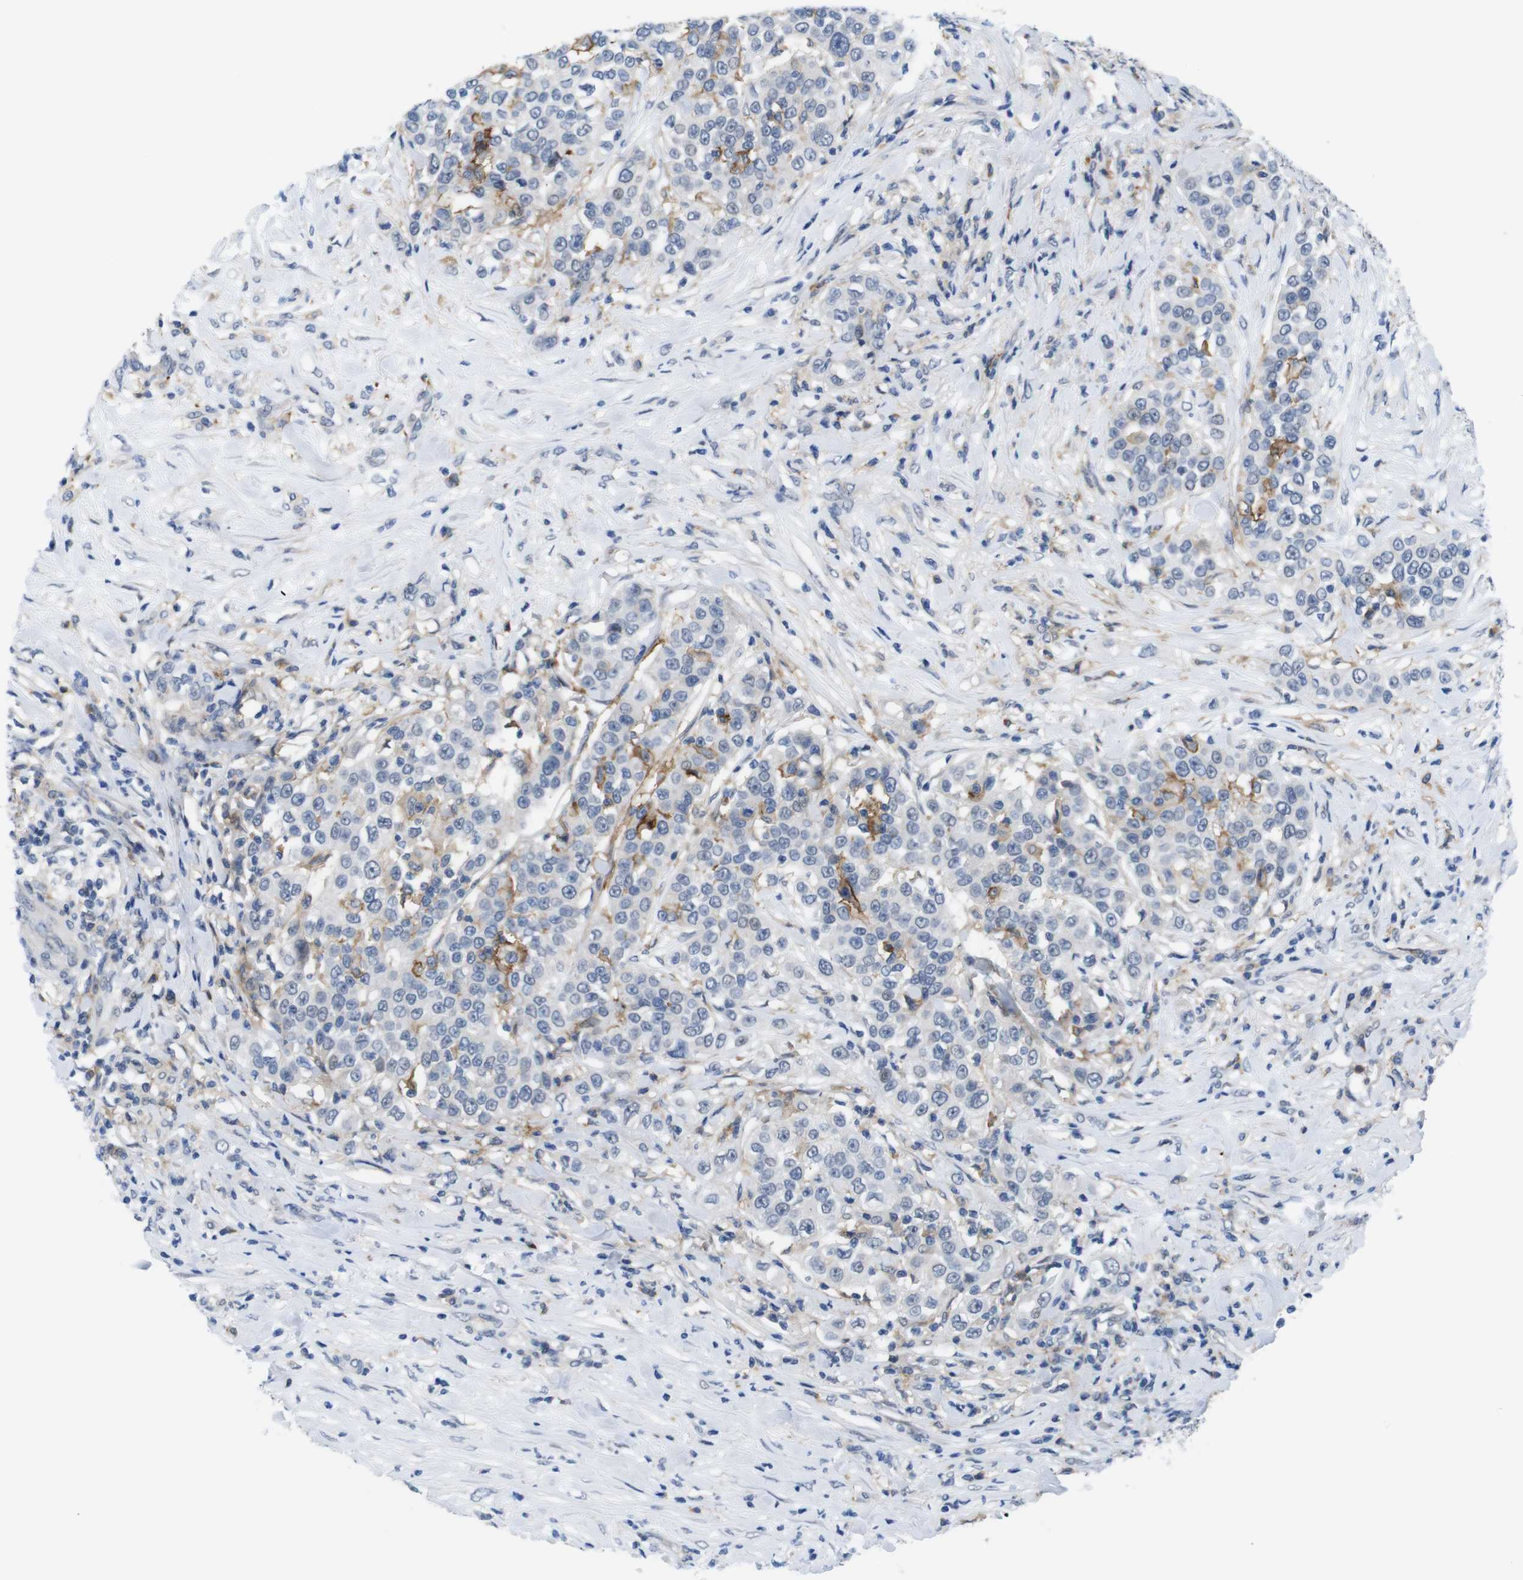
{"staining": {"intensity": "negative", "quantity": "none", "location": "none"}, "tissue": "urothelial cancer", "cell_type": "Tumor cells", "image_type": "cancer", "snomed": [{"axis": "morphology", "description": "Urothelial carcinoma, High grade"}, {"axis": "topography", "description": "Urinary bladder"}], "caption": "Immunohistochemistry micrograph of urothelial cancer stained for a protein (brown), which shows no positivity in tumor cells.", "gene": "CD300C", "patient": {"sex": "female", "age": 80}}